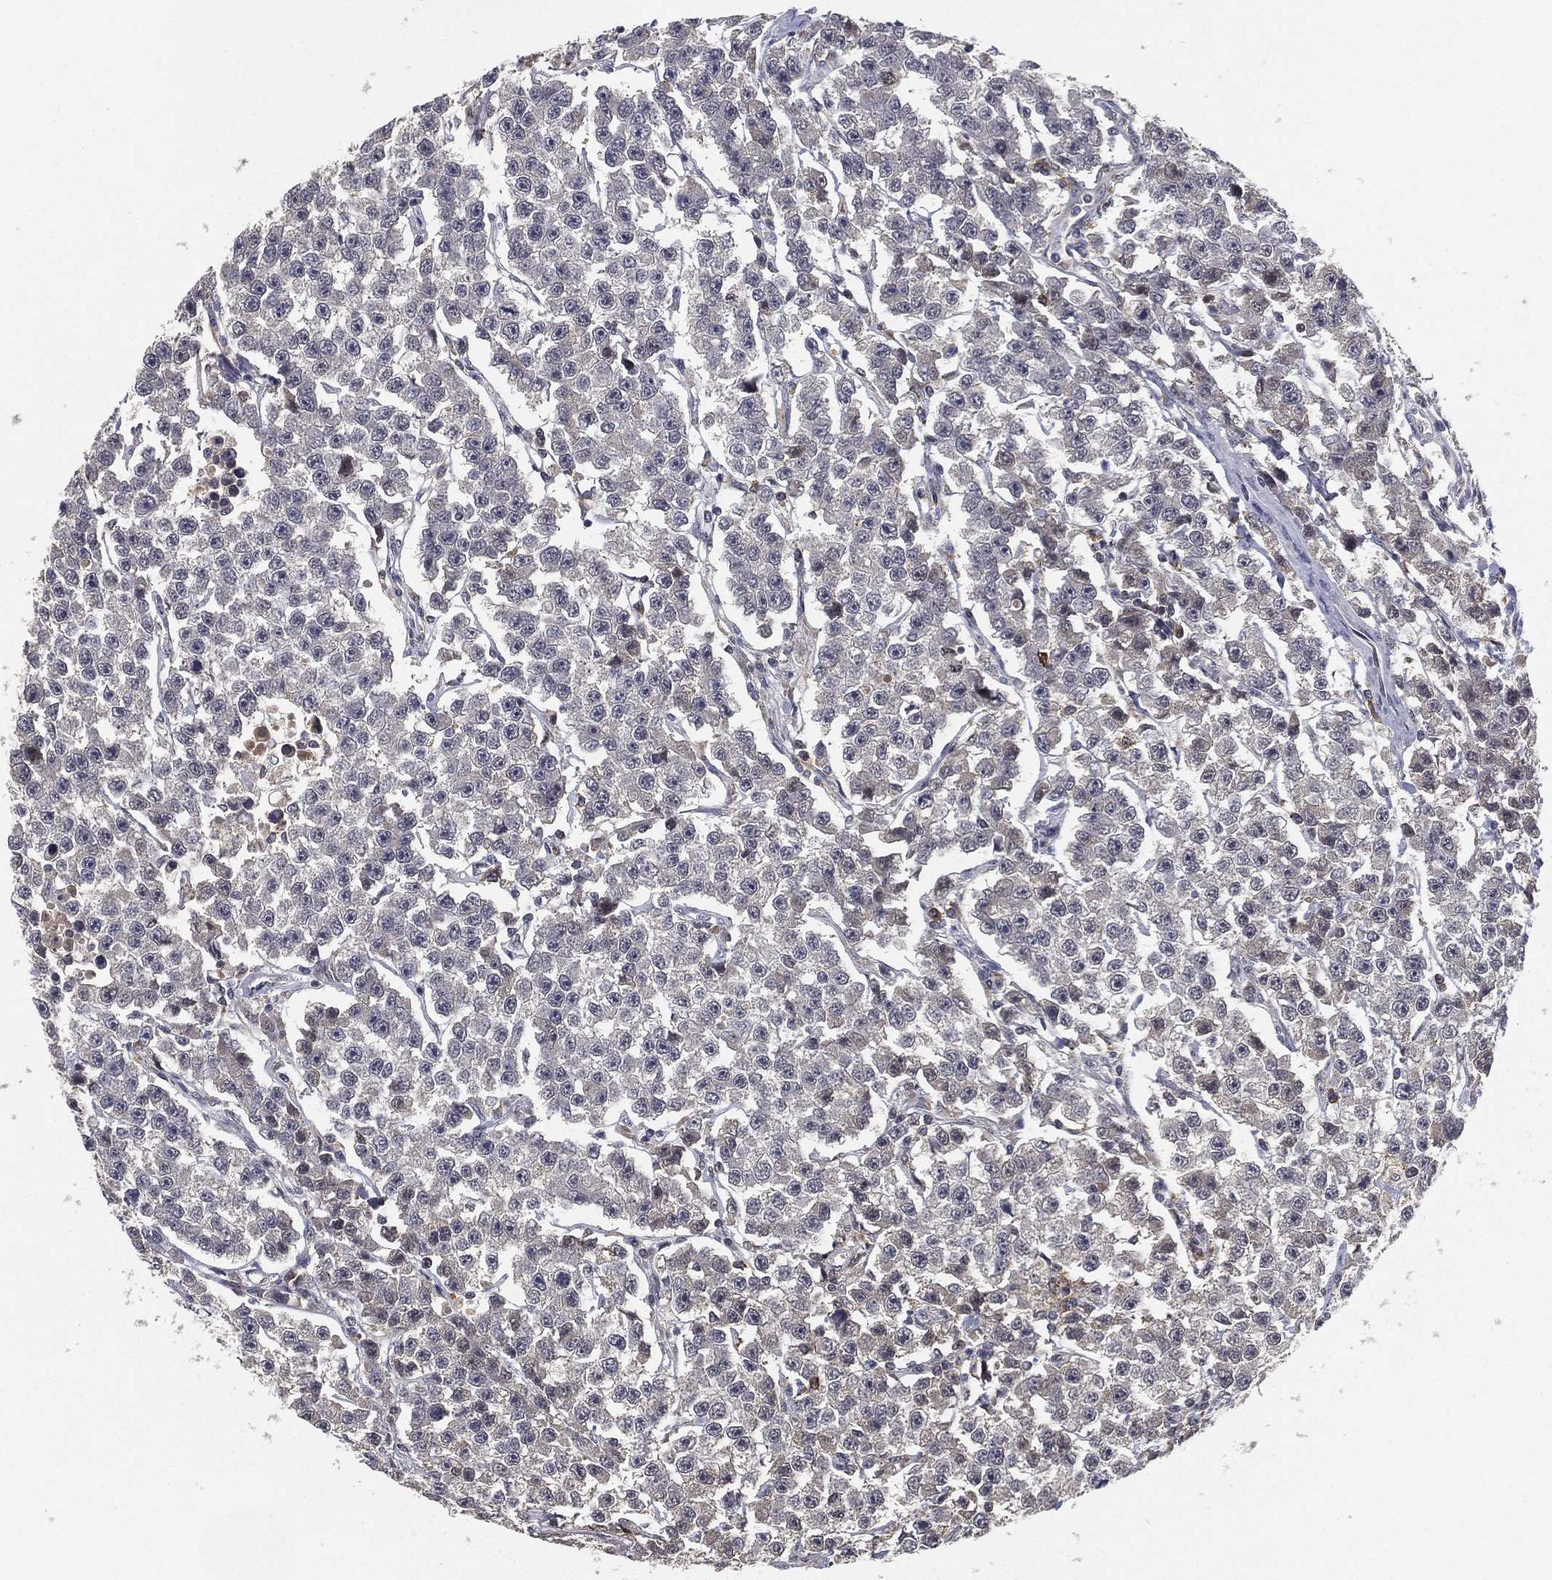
{"staining": {"intensity": "negative", "quantity": "none", "location": "none"}, "tissue": "testis cancer", "cell_type": "Tumor cells", "image_type": "cancer", "snomed": [{"axis": "morphology", "description": "Seminoma, NOS"}, {"axis": "topography", "description": "Testis"}], "caption": "High magnification brightfield microscopy of testis seminoma stained with DAB (brown) and counterstained with hematoxylin (blue): tumor cells show no significant staining. (DAB immunohistochemistry (IHC) with hematoxylin counter stain).", "gene": "CFAP251", "patient": {"sex": "male", "age": 59}}